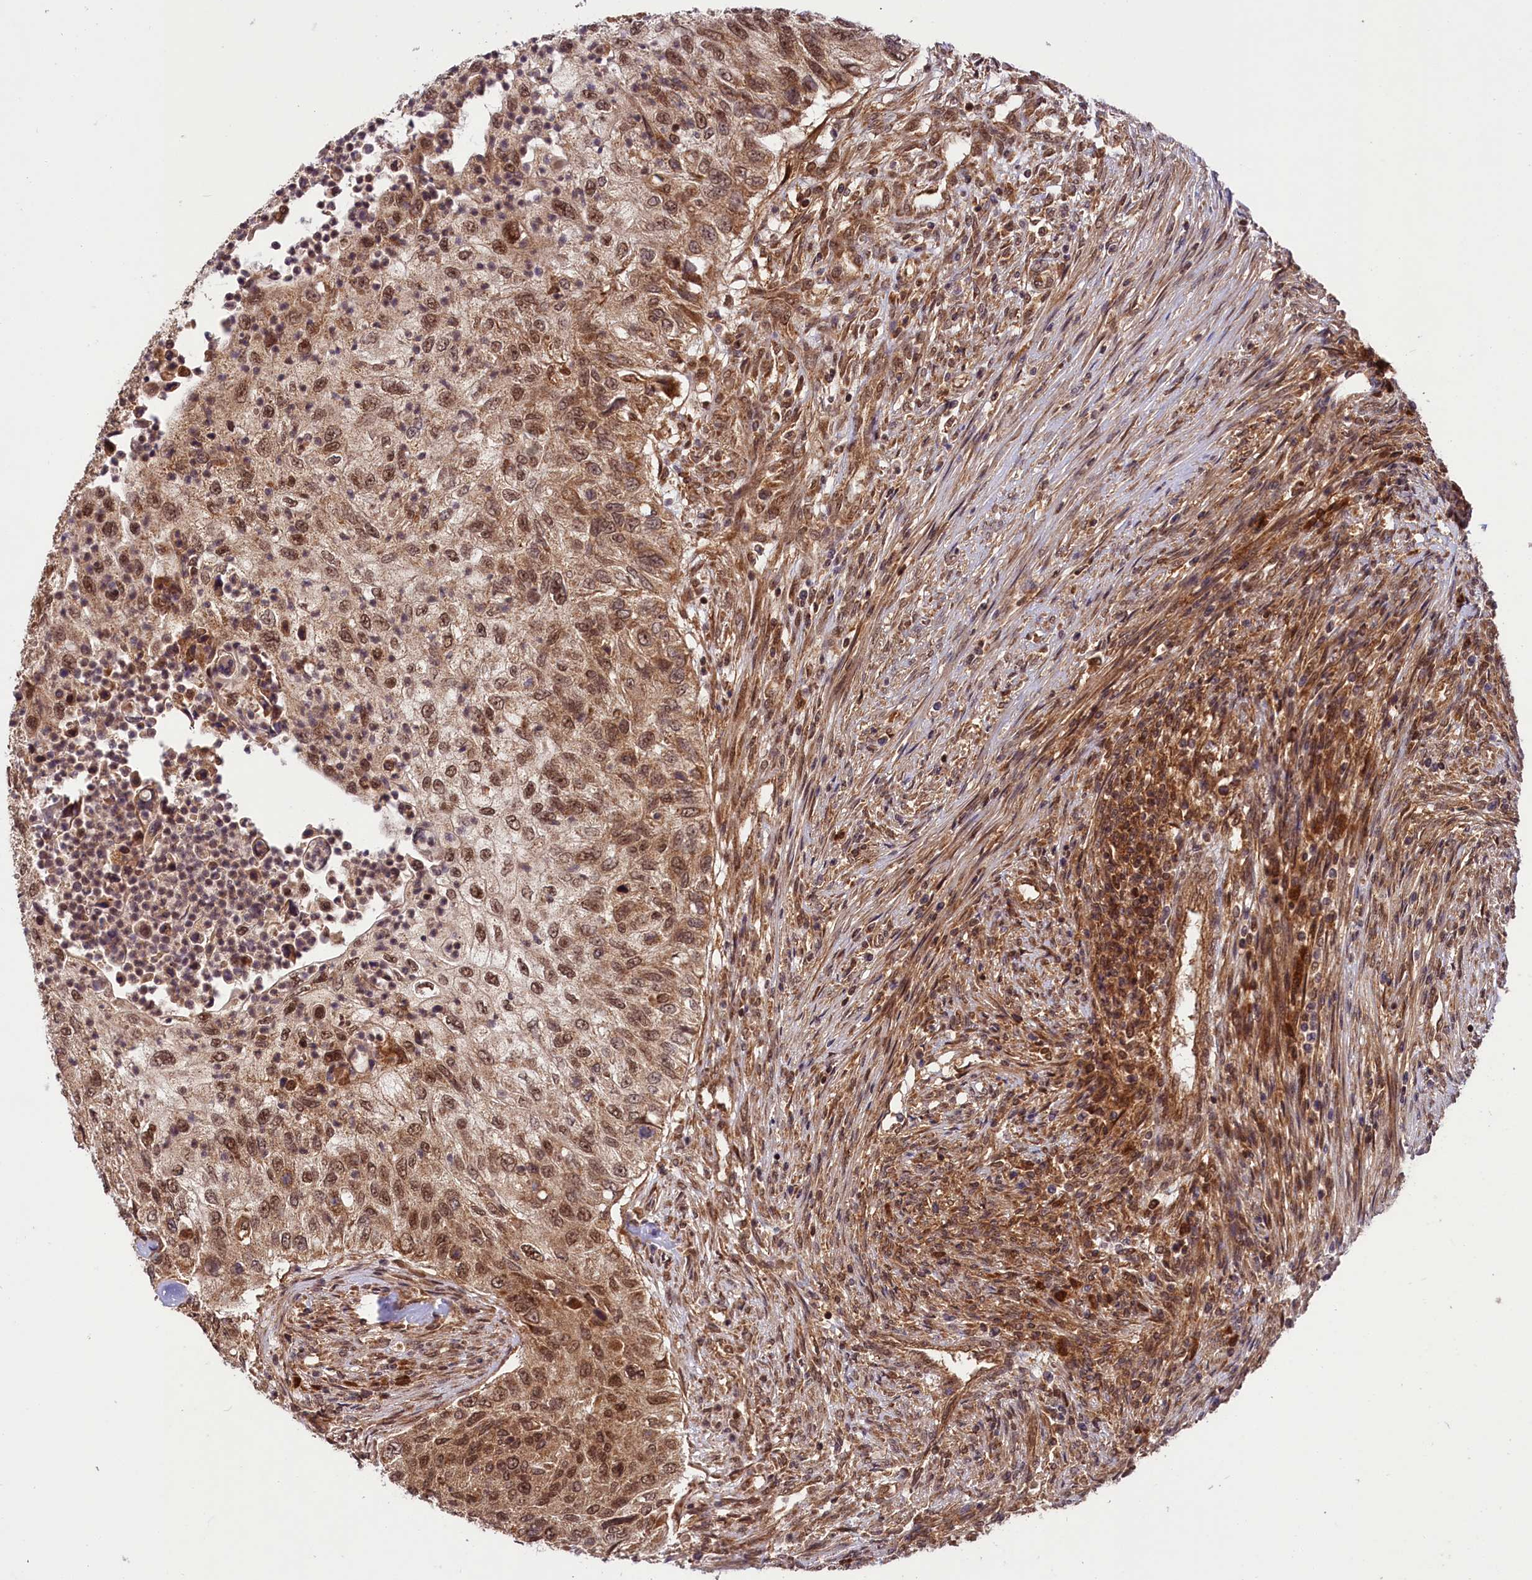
{"staining": {"intensity": "moderate", "quantity": ">75%", "location": "cytoplasmic/membranous,nuclear"}, "tissue": "urothelial cancer", "cell_type": "Tumor cells", "image_type": "cancer", "snomed": [{"axis": "morphology", "description": "Urothelial carcinoma, High grade"}, {"axis": "topography", "description": "Urinary bladder"}], "caption": "The photomicrograph reveals immunohistochemical staining of urothelial carcinoma (high-grade). There is moderate cytoplasmic/membranous and nuclear positivity is appreciated in approximately >75% of tumor cells.", "gene": "UBE3A", "patient": {"sex": "female", "age": 60}}